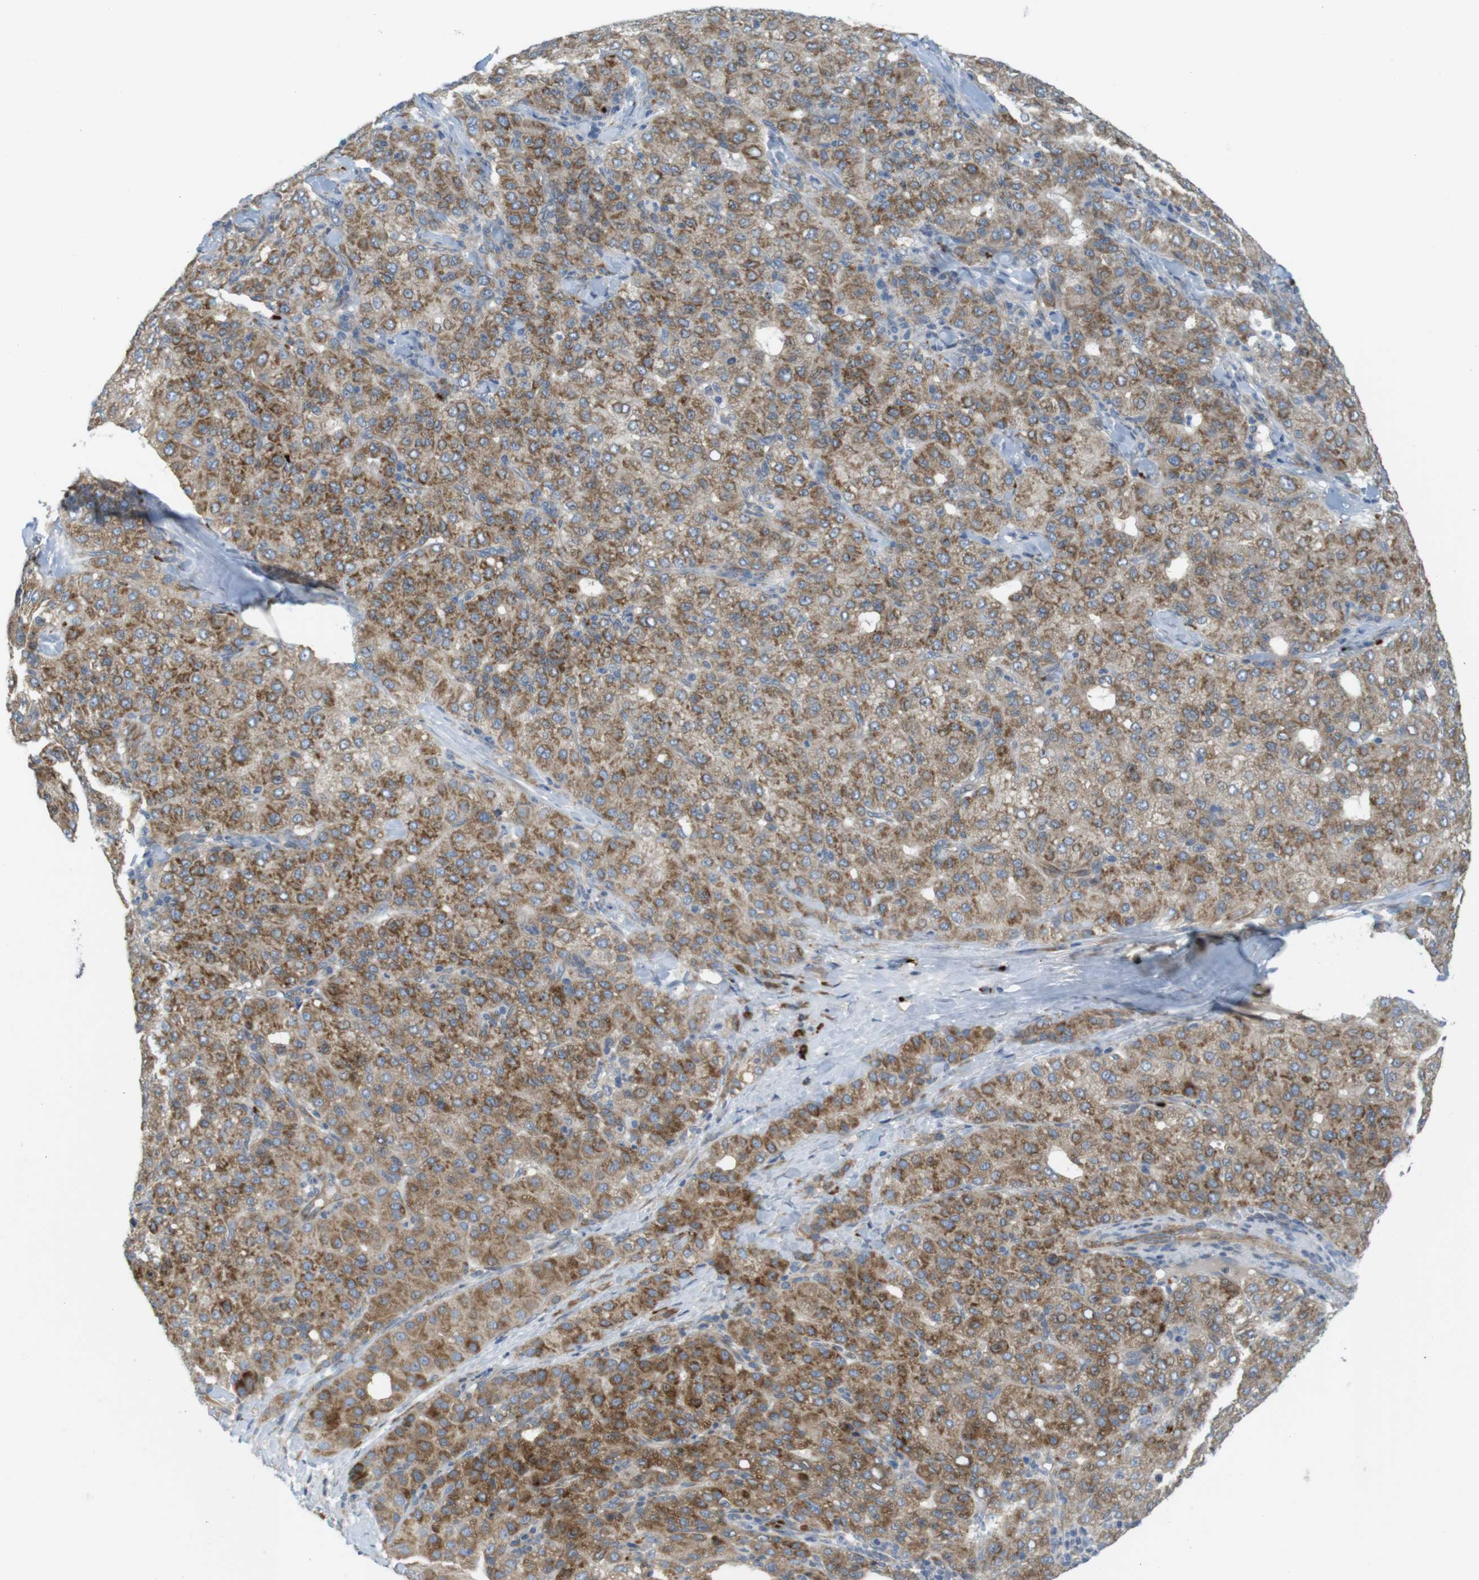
{"staining": {"intensity": "moderate", "quantity": ">75%", "location": "cytoplasmic/membranous"}, "tissue": "liver cancer", "cell_type": "Tumor cells", "image_type": "cancer", "snomed": [{"axis": "morphology", "description": "Carcinoma, Hepatocellular, NOS"}, {"axis": "topography", "description": "Liver"}], "caption": "Protein expression analysis of human liver cancer (hepatocellular carcinoma) reveals moderate cytoplasmic/membranous expression in approximately >75% of tumor cells.", "gene": "GJC3", "patient": {"sex": "male", "age": 65}}